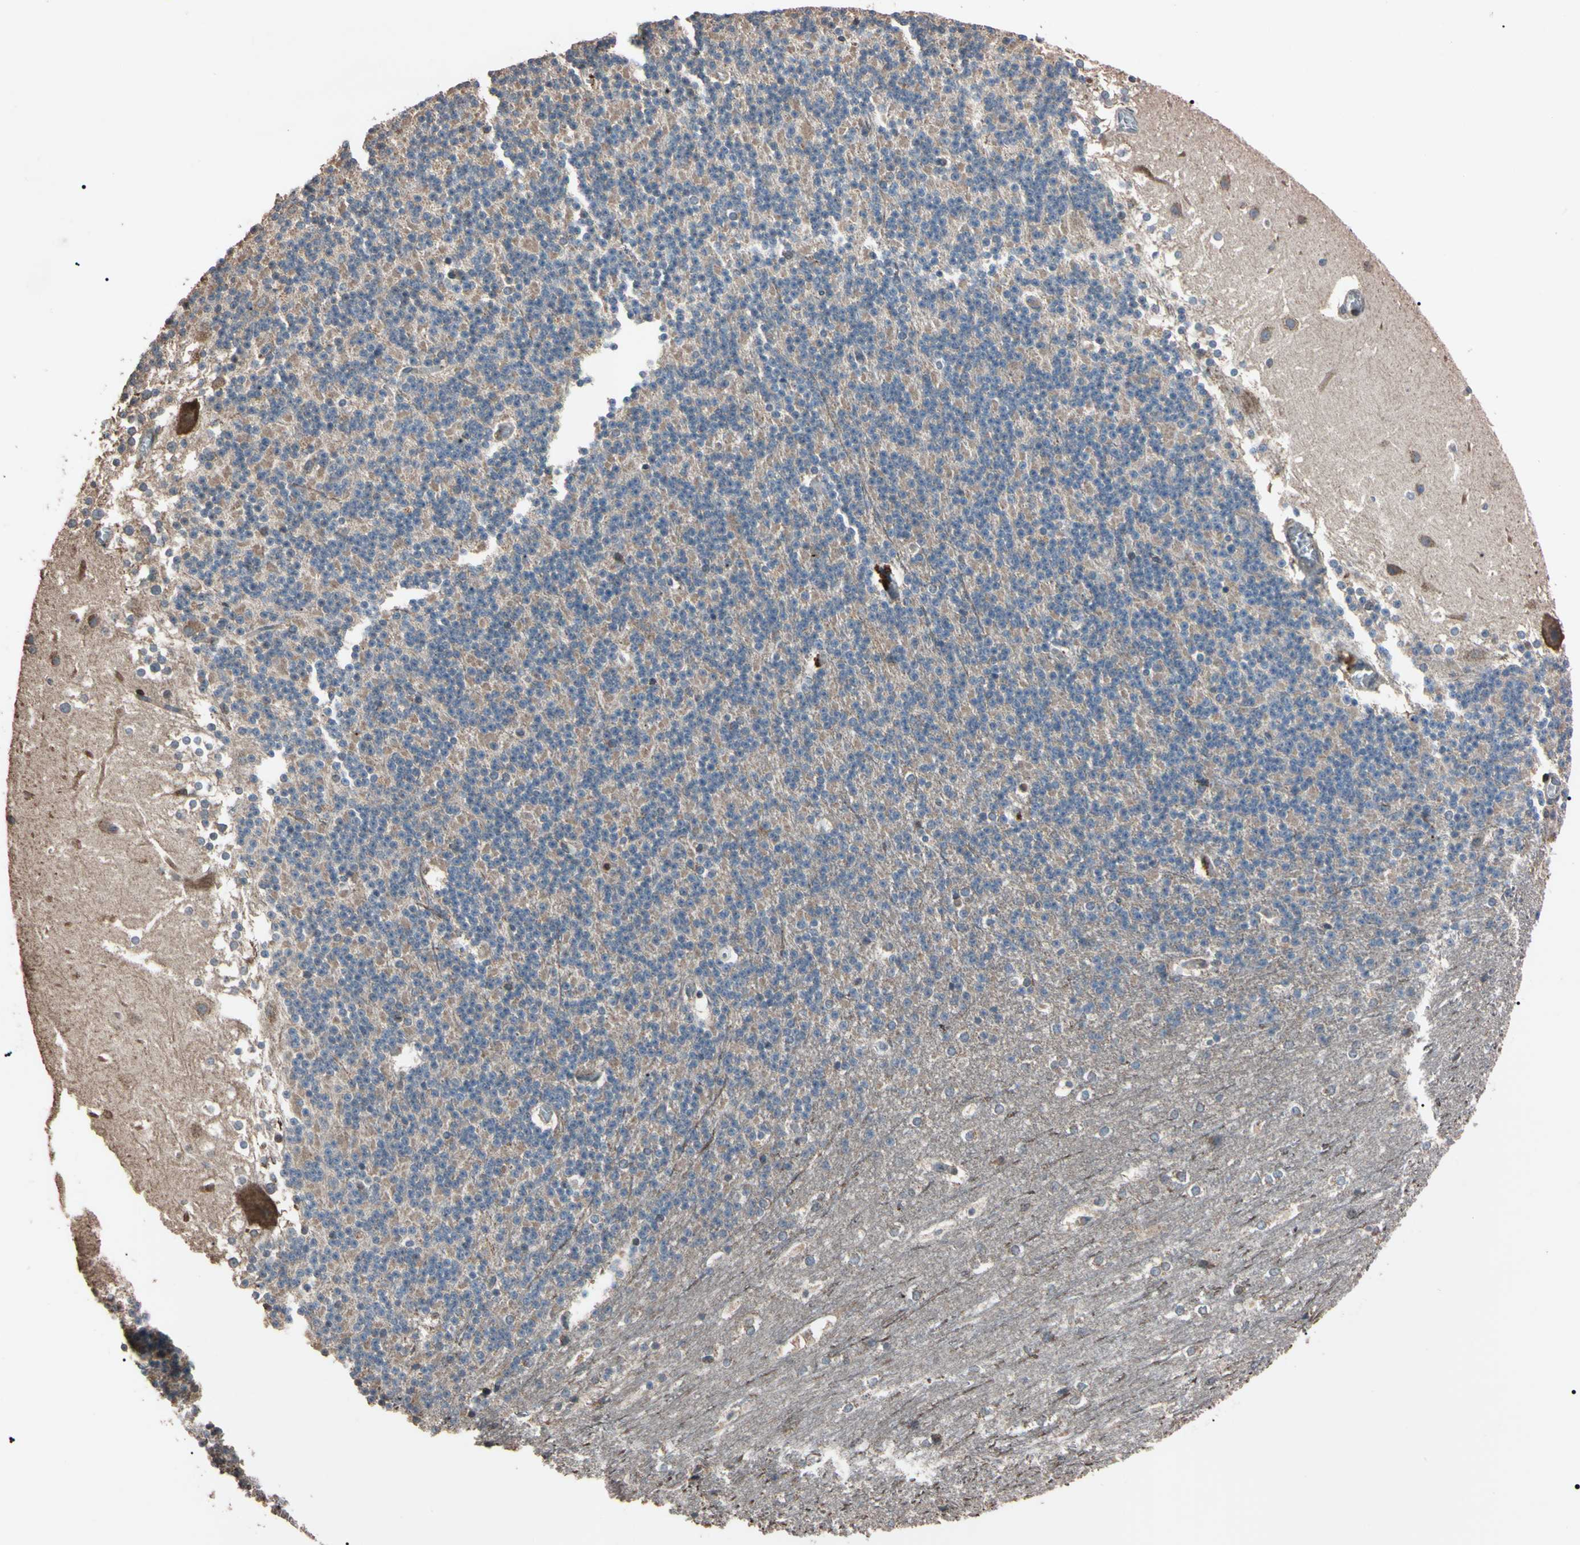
{"staining": {"intensity": "weak", "quantity": "25%-75%", "location": "cytoplasmic/membranous"}, "tissue": "cerebellum", "cell_type": "Cells in granular layer", "image_type": "normal", "snomed": [{"axis": "morphology", "description": "Normal tissue, NOS"}, {"axis": "topography", "description": "Cerebellum"}], "caption": "The micrograph reveals staining of unremarkable cerebellum, revealing weak cytoplasmic/membranous protein staining (brown color) within cells in granular layer.", "gene": "TNFRSF1A", "patient": {"sex": "female", "age": 19}}